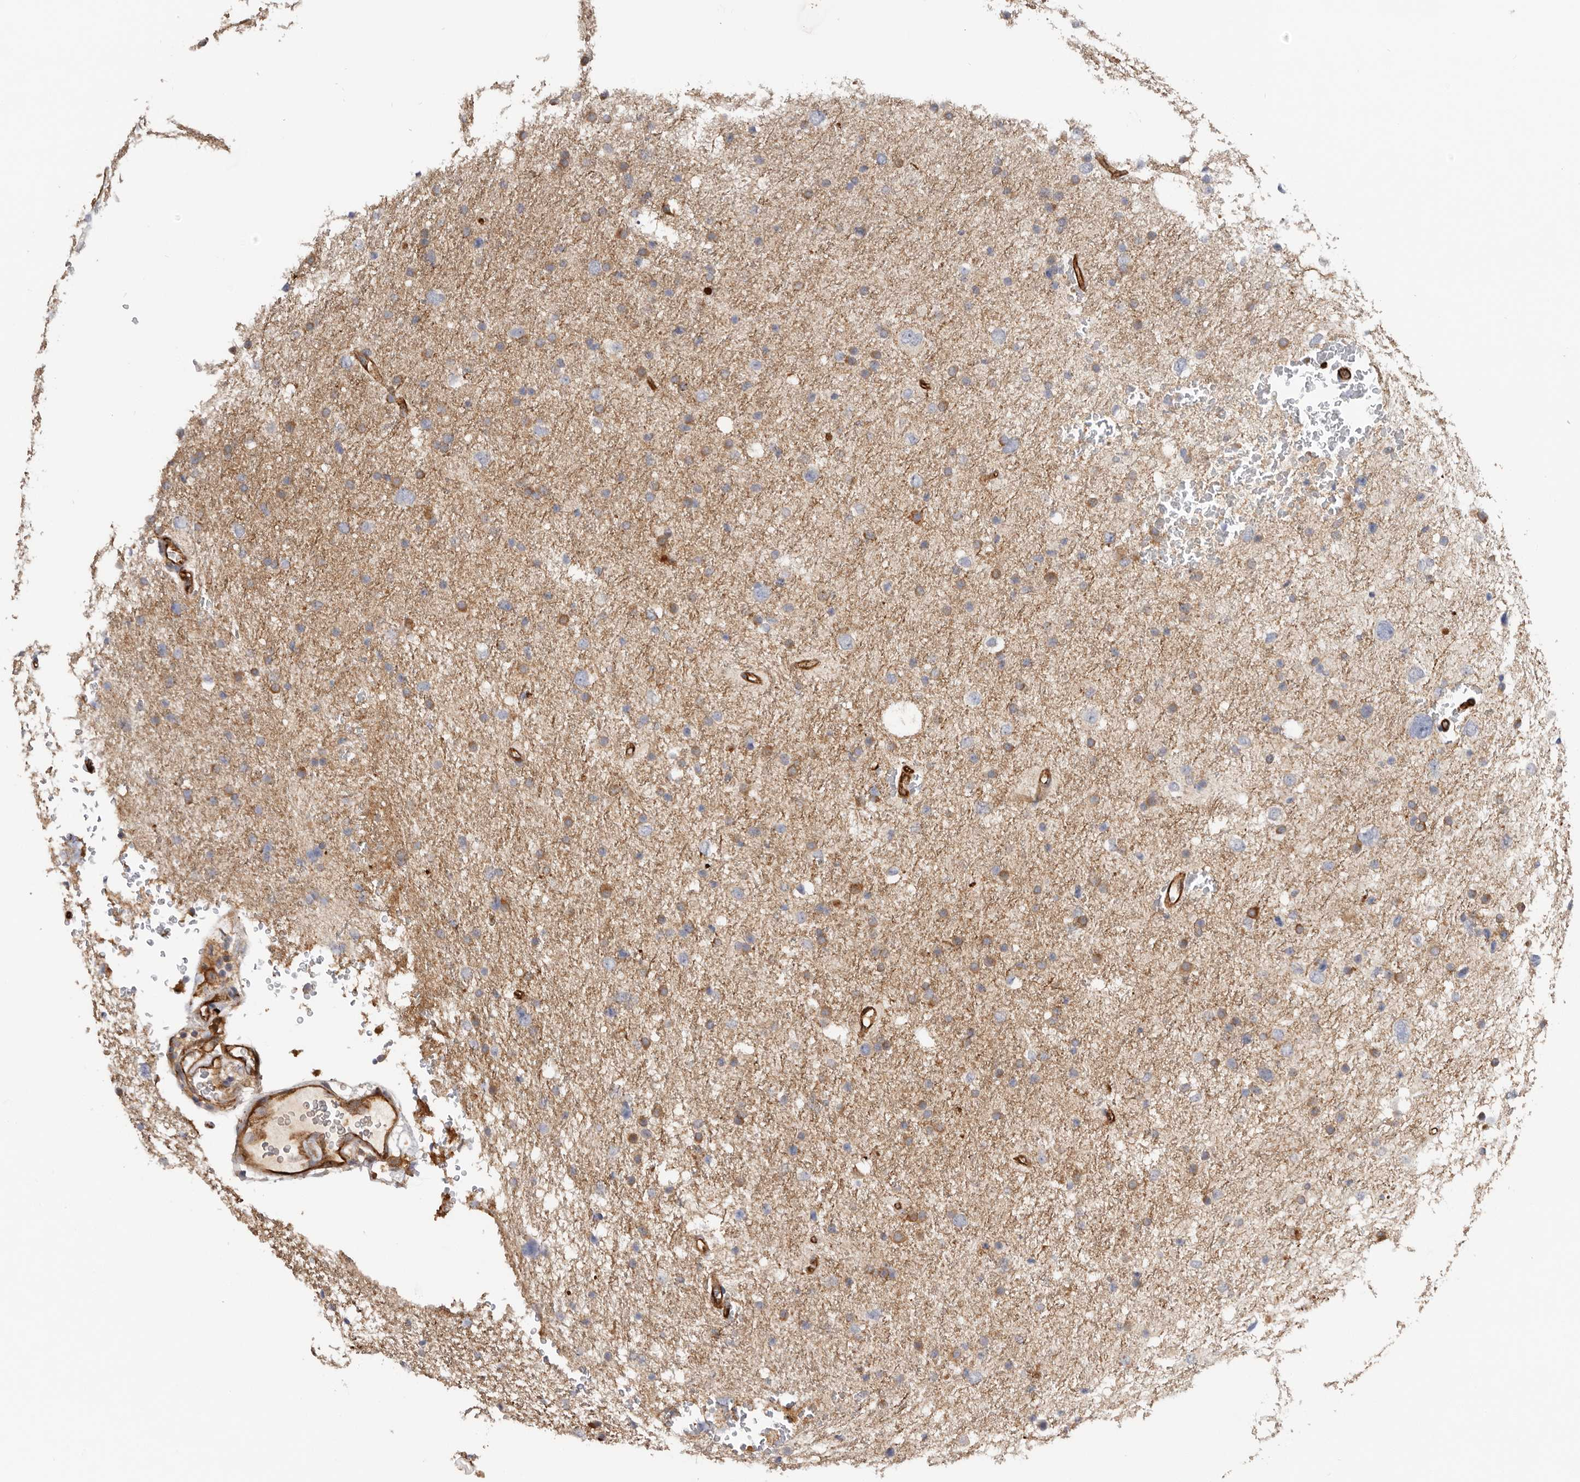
{"staining": {"intensity": "moderate", "quantity": ">75%", "location": "cytoplasmic/membranous"}, "tissue": "glioma", "cell_type": "Tumor cells", "image_type": "cancer", "snomed": [{"axis": "morphology", "description": "Glioma, malignant, Low grade"}, {"axis": "topography", "description": "Brain"}], "caption": "DAB (3,3'-diaminobenzidine) immunohistochemical staining of human malignant glioma (low-grade) displays moderate cytoplasmic/membranous protein positivity in about >75% of tumor cells.", "gene": "TFRC", "patient": {"sex": "female", "age": 37}}